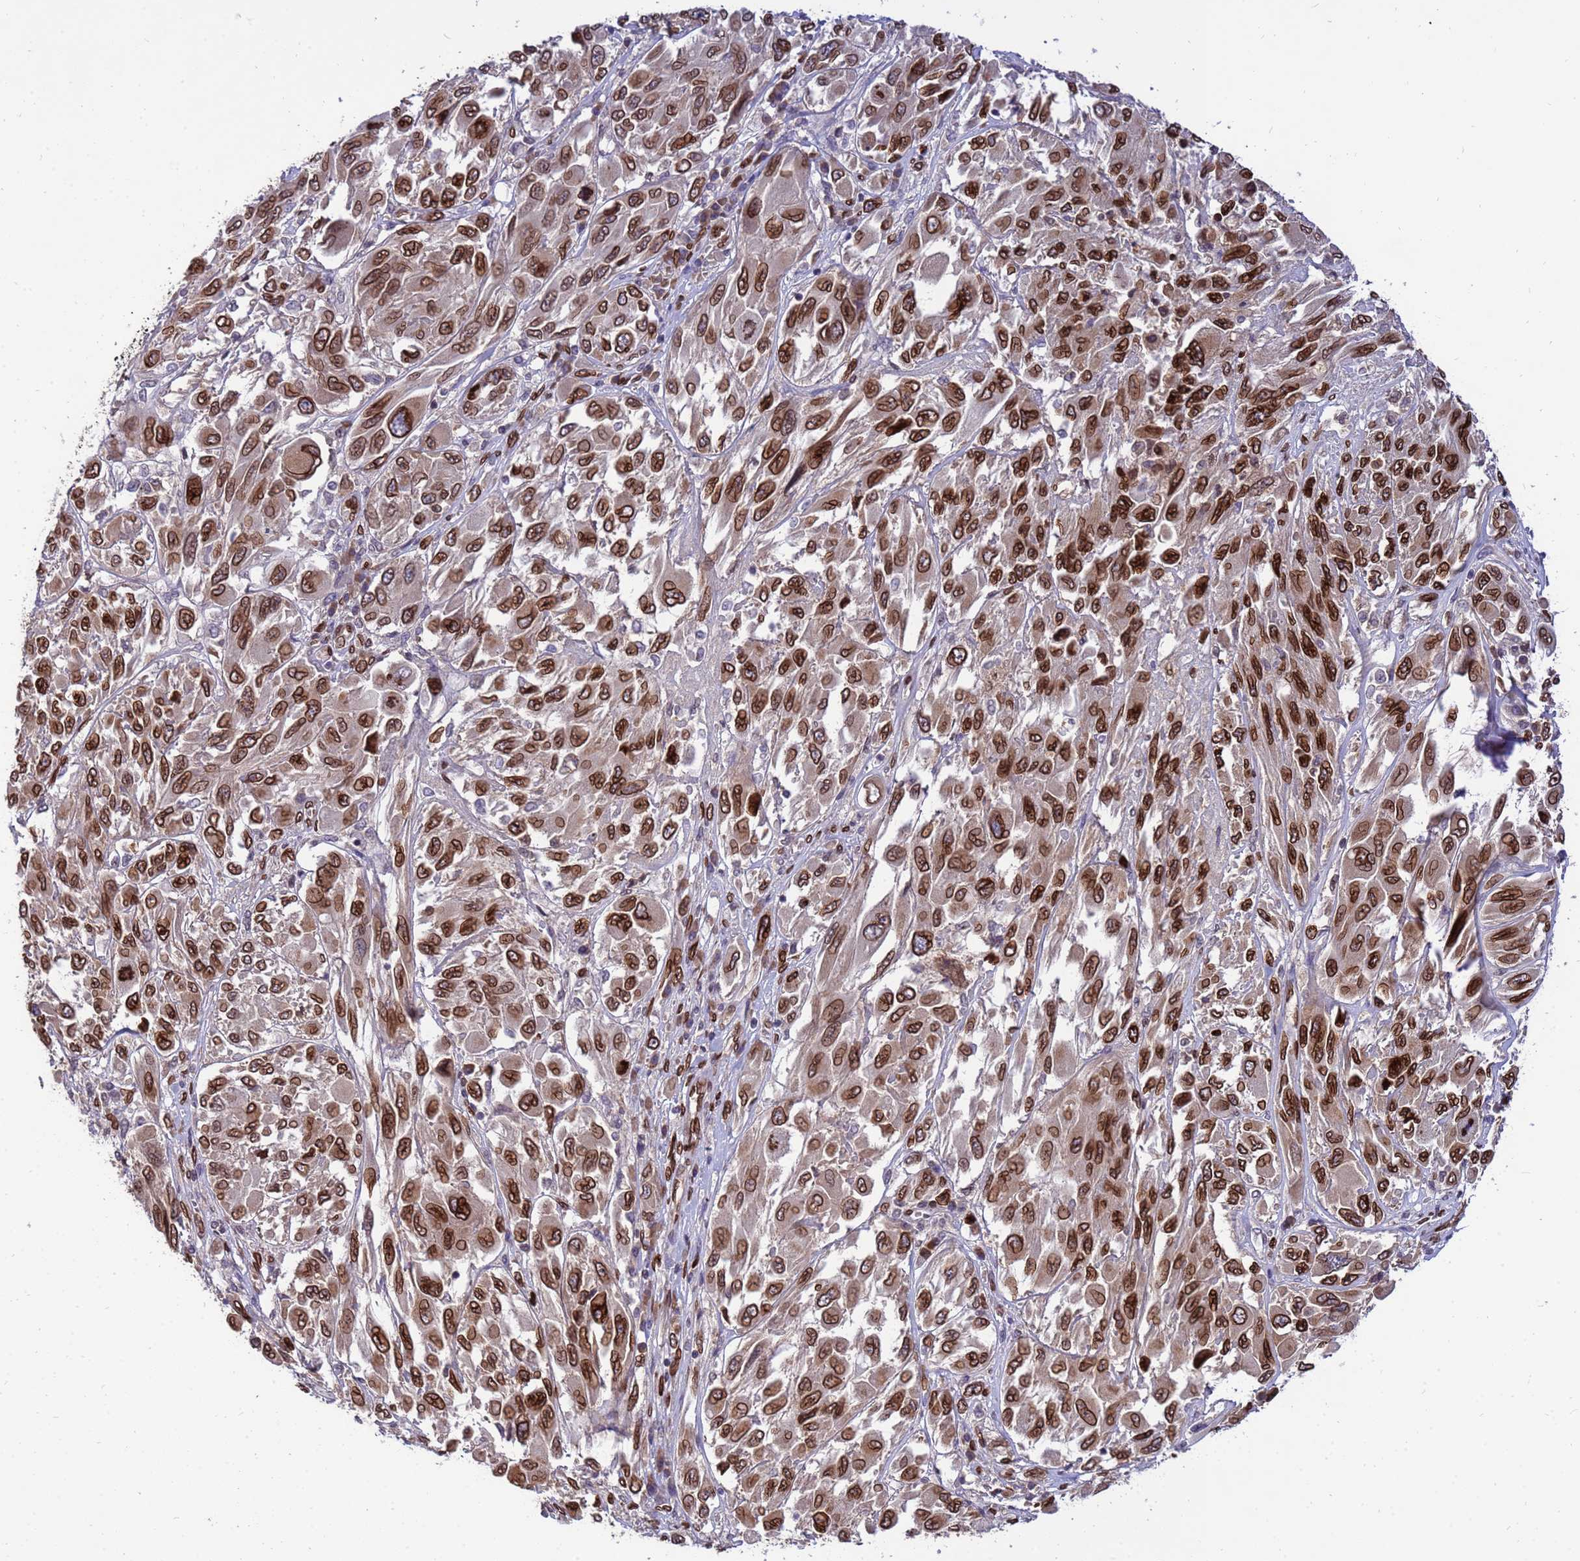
{"staining": {"intensity": "strong", "quantity": ">75%", "location": "cytoplasmic/membranous,nuclear"}, "tissue": "melanoma", "cell_type": "Tumor cells", "image_type": "cancer", "snomed": [{"axis": "morphology", "description": "Malignant melanoma, NOS"}, {"axis": "topography", "description": "Skin"}], "caption": "Immunohistochemical staining of human malignant melanoma reveals strong cytoplasmic/membranous and nuclear protein staining in about >75% of tumor cells.", "gene": "GPR135", "patient": {"sex": "female", "age": 91}}